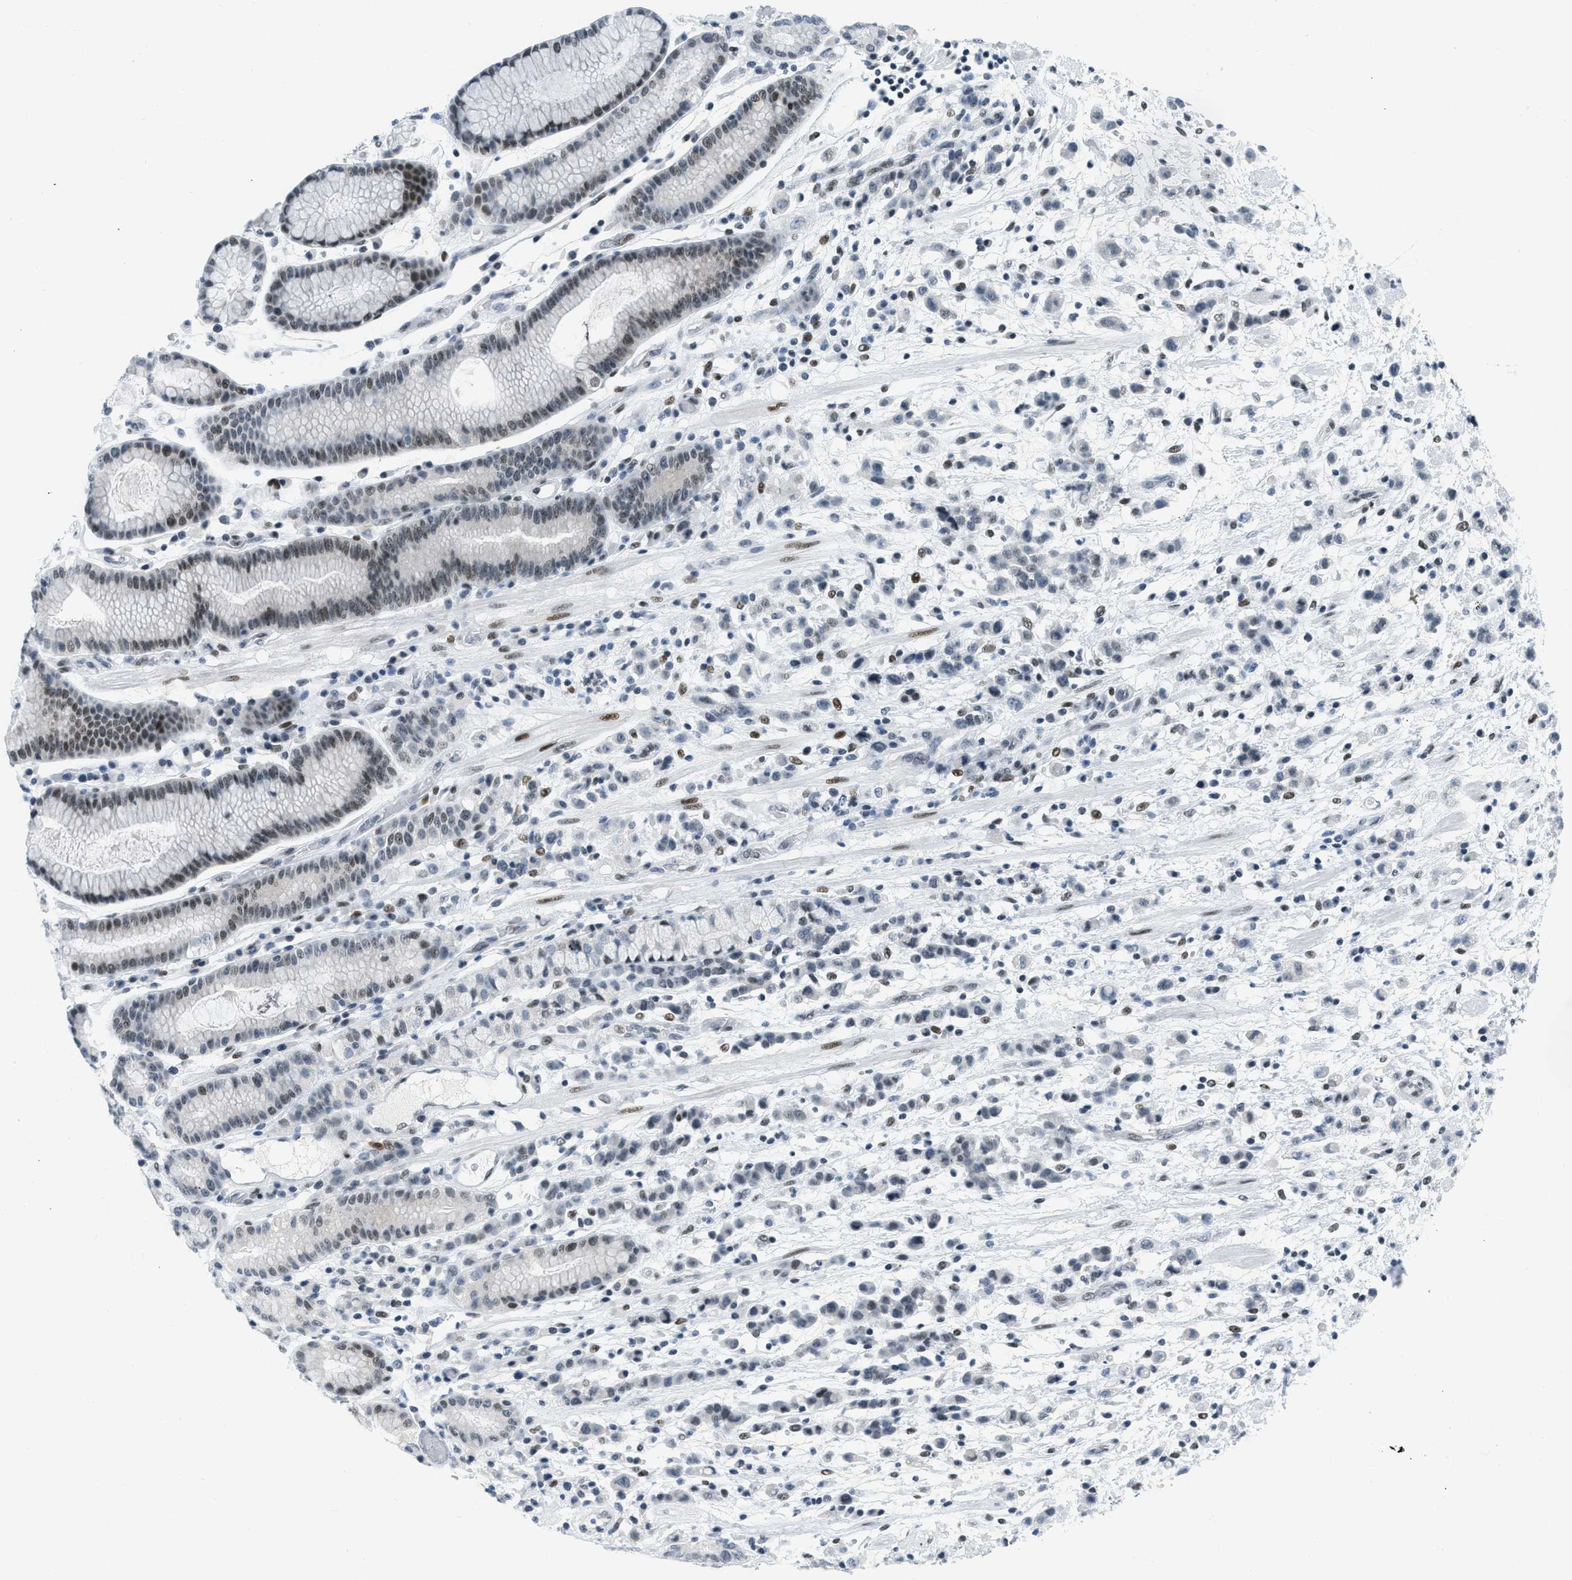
{"staining": {"intensity": "moderate", "quantity": "25%-75%", "location": "nuclear"}, "tissue": "stomach cancer", "cell_type": "Tumor cells", "image_type": "cancer", "snomed": [{"axis": "morphology", "description": "Adenocarcinoma, NOS"}, {"axis": "topography", "description": "Stomach, lower"}], "caption": "A medium amount of moderate nuclear expression is present in about 25%-75% of tumor cells in stomach cancer (adenocarcinoma) tissue.", "gene": "PBX1", "patient": {"sex": "male", "age": 88}}